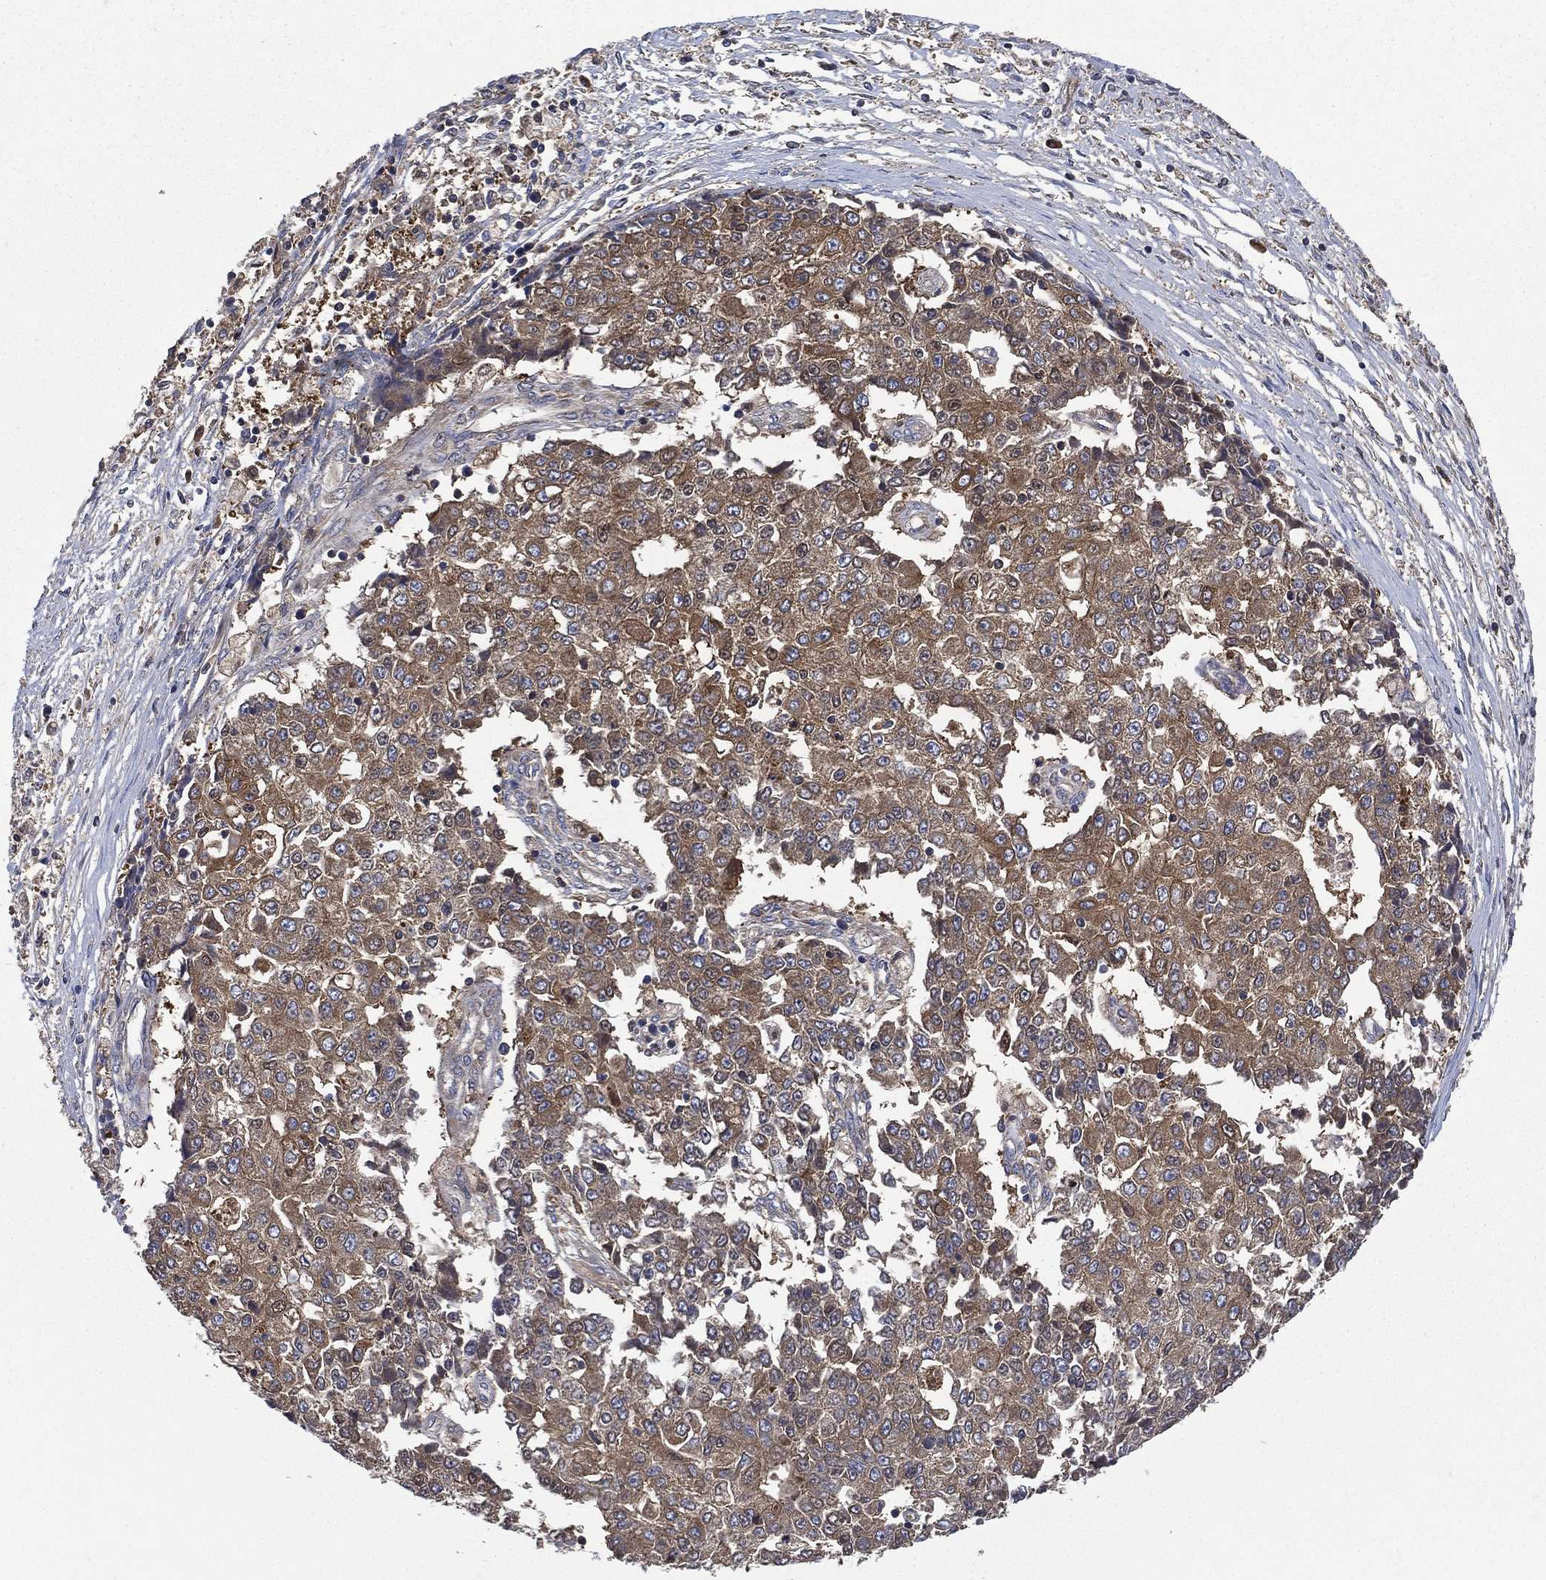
{"staining": {"intensity": "moderate", "quantity": "25%-75%", "location": "cytoplasmic/membranous"}, "tissue": "ovarian cancer", "cell_type": "Tumor cells", "image_type": "cancer", "snomed": [{"axis": "morphology", "description": "Carcinoma, endometroid"}, {"axis": "topography", "description": "Ovary"}], "caption": "There is medium levels of moderate cytoplasmic/membranous staining in tumor cells of ovarian endometroid carcinoma, as demonstrated by immunohistochemical staining (brown color).", "gene": "SMPD3", "patient": {"sex": "female", "age": 42}}